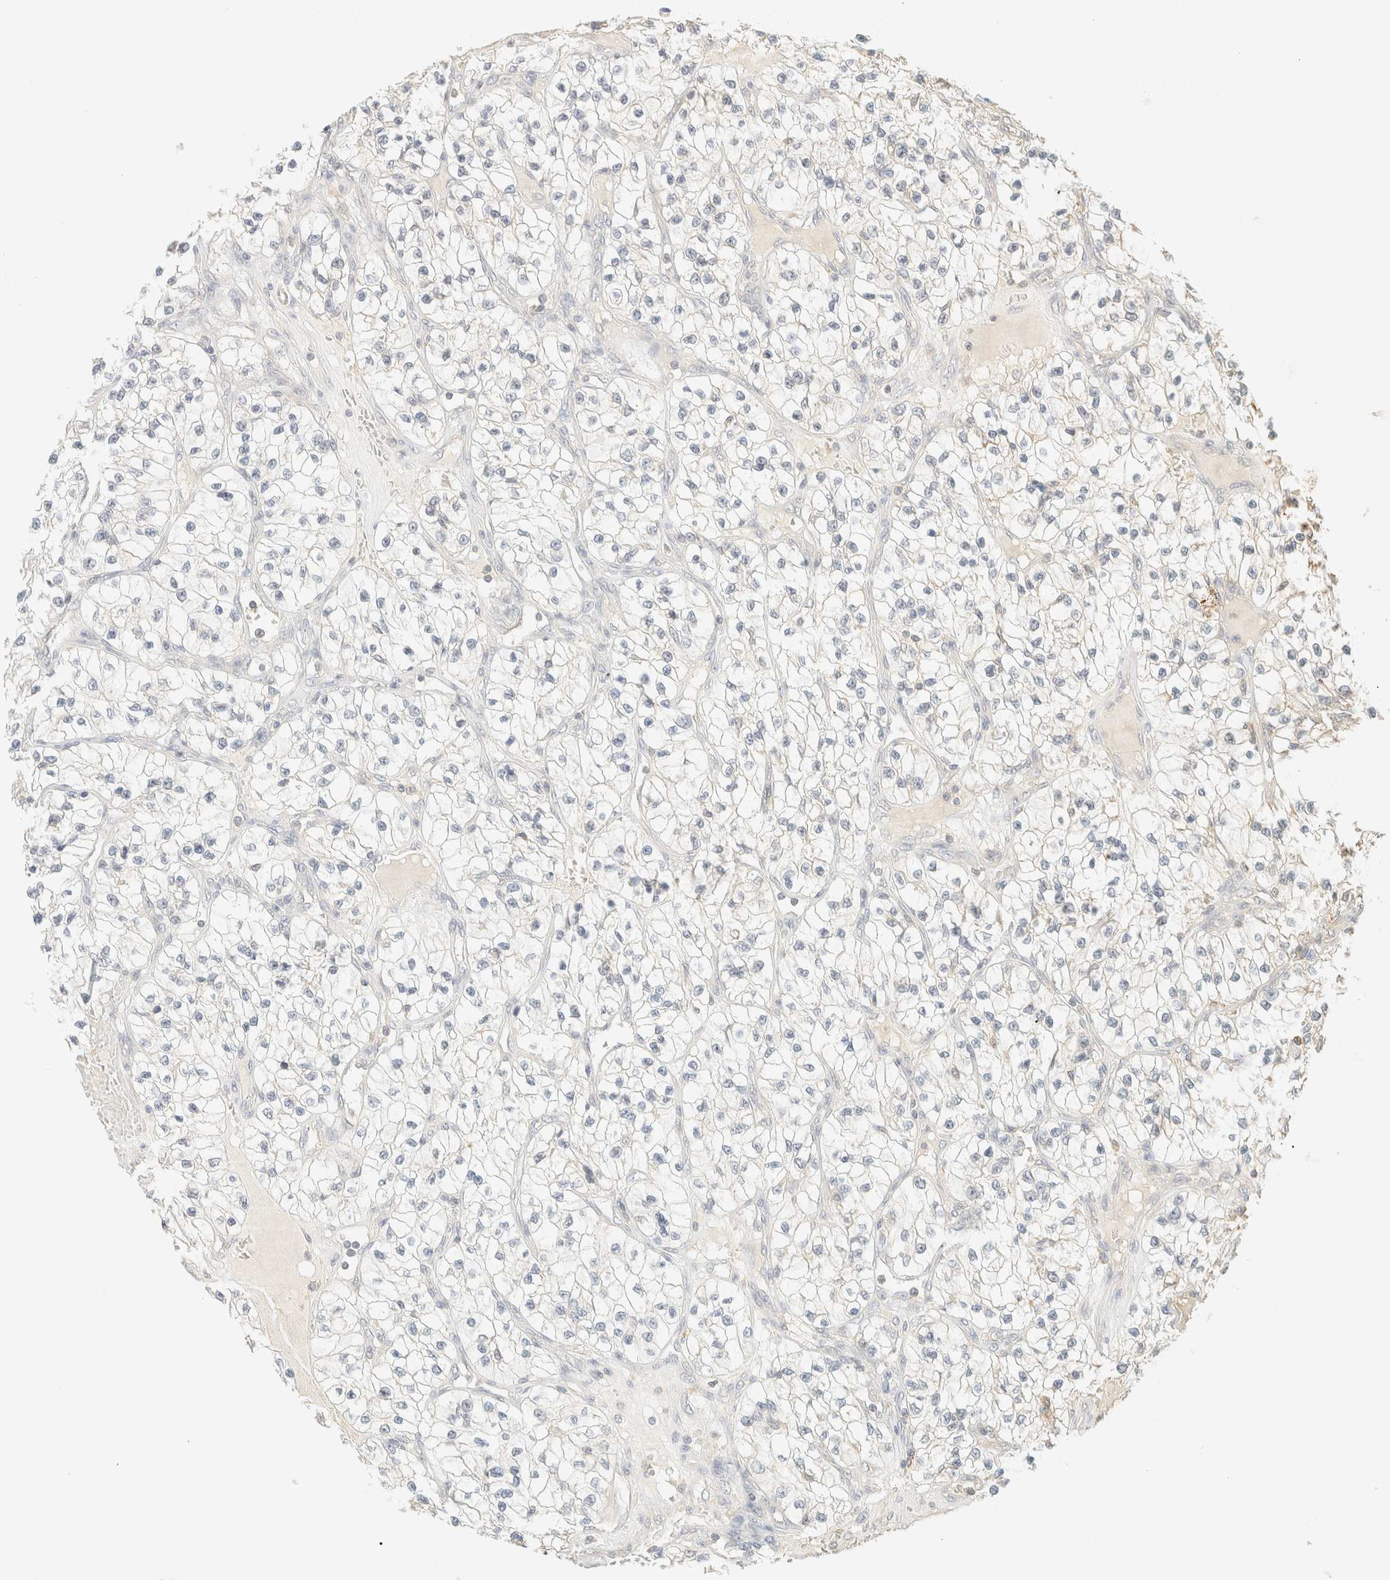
{"staining": {"intensity": "negative", "quantity": "none", "location": "none"}, "tissue": "renal cancer", "cell_type": "Tumor cells", "image_type": "cancer", "snomed": [{"axis": "morphology", "description": "Adenocarcinoma, NOS"}, {"axis": "topography", "description": "Kidney"}], "caption": "The photomicrograph demonstrates no staining of tumor cells in renal adenocarcinoma. (Brightfield microscopy of DAB (3,3'-diaminobenzidine) immunohistochemistry (IHC) at high magnification).", "gene": "TIMD4", "patient": {"sex": "female", "age": 57}}